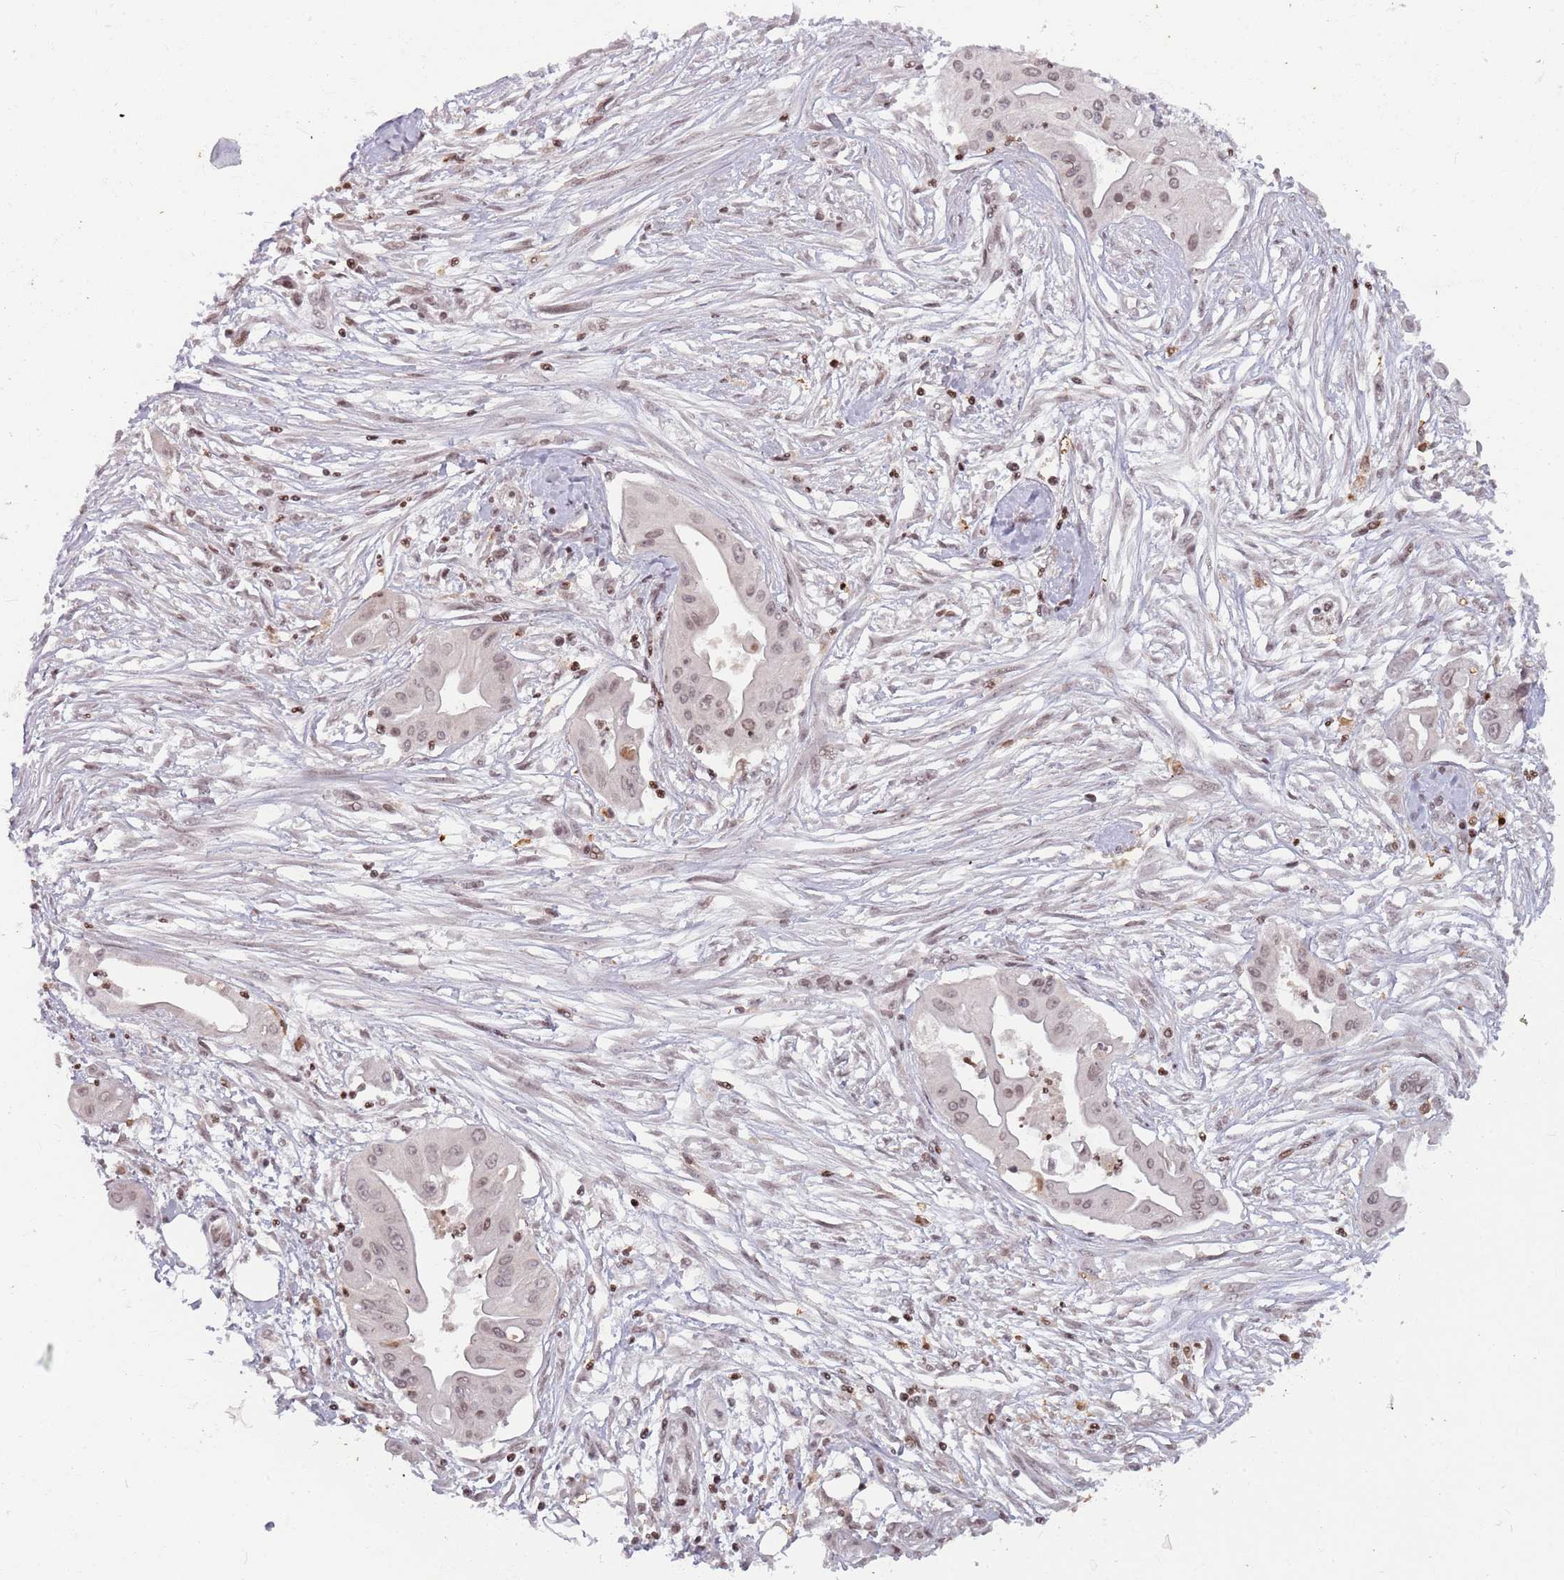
{"staining": {"intensity": "weak", "quantity": ">75%", "location": "nuclear"}, "tissue": "ovarian cancer", "cell_type": "Tumor cells", "image_type": "cancer", "snomed": [{"axis": "morphology", "description": "Cystadenocarcinoma, mucinous, NOS"}, {"axis": "topography", "description": "Ovary"}], "caption": "This micrograph shows immunohistochemistry staining of human ovarian cancer (mucinous cystadenocarcinoma), with low weak nuclear staining in about >75% of tumor cells.", "gene": "SH3RF3", "patient": {"sex": "female", "age": 70}}